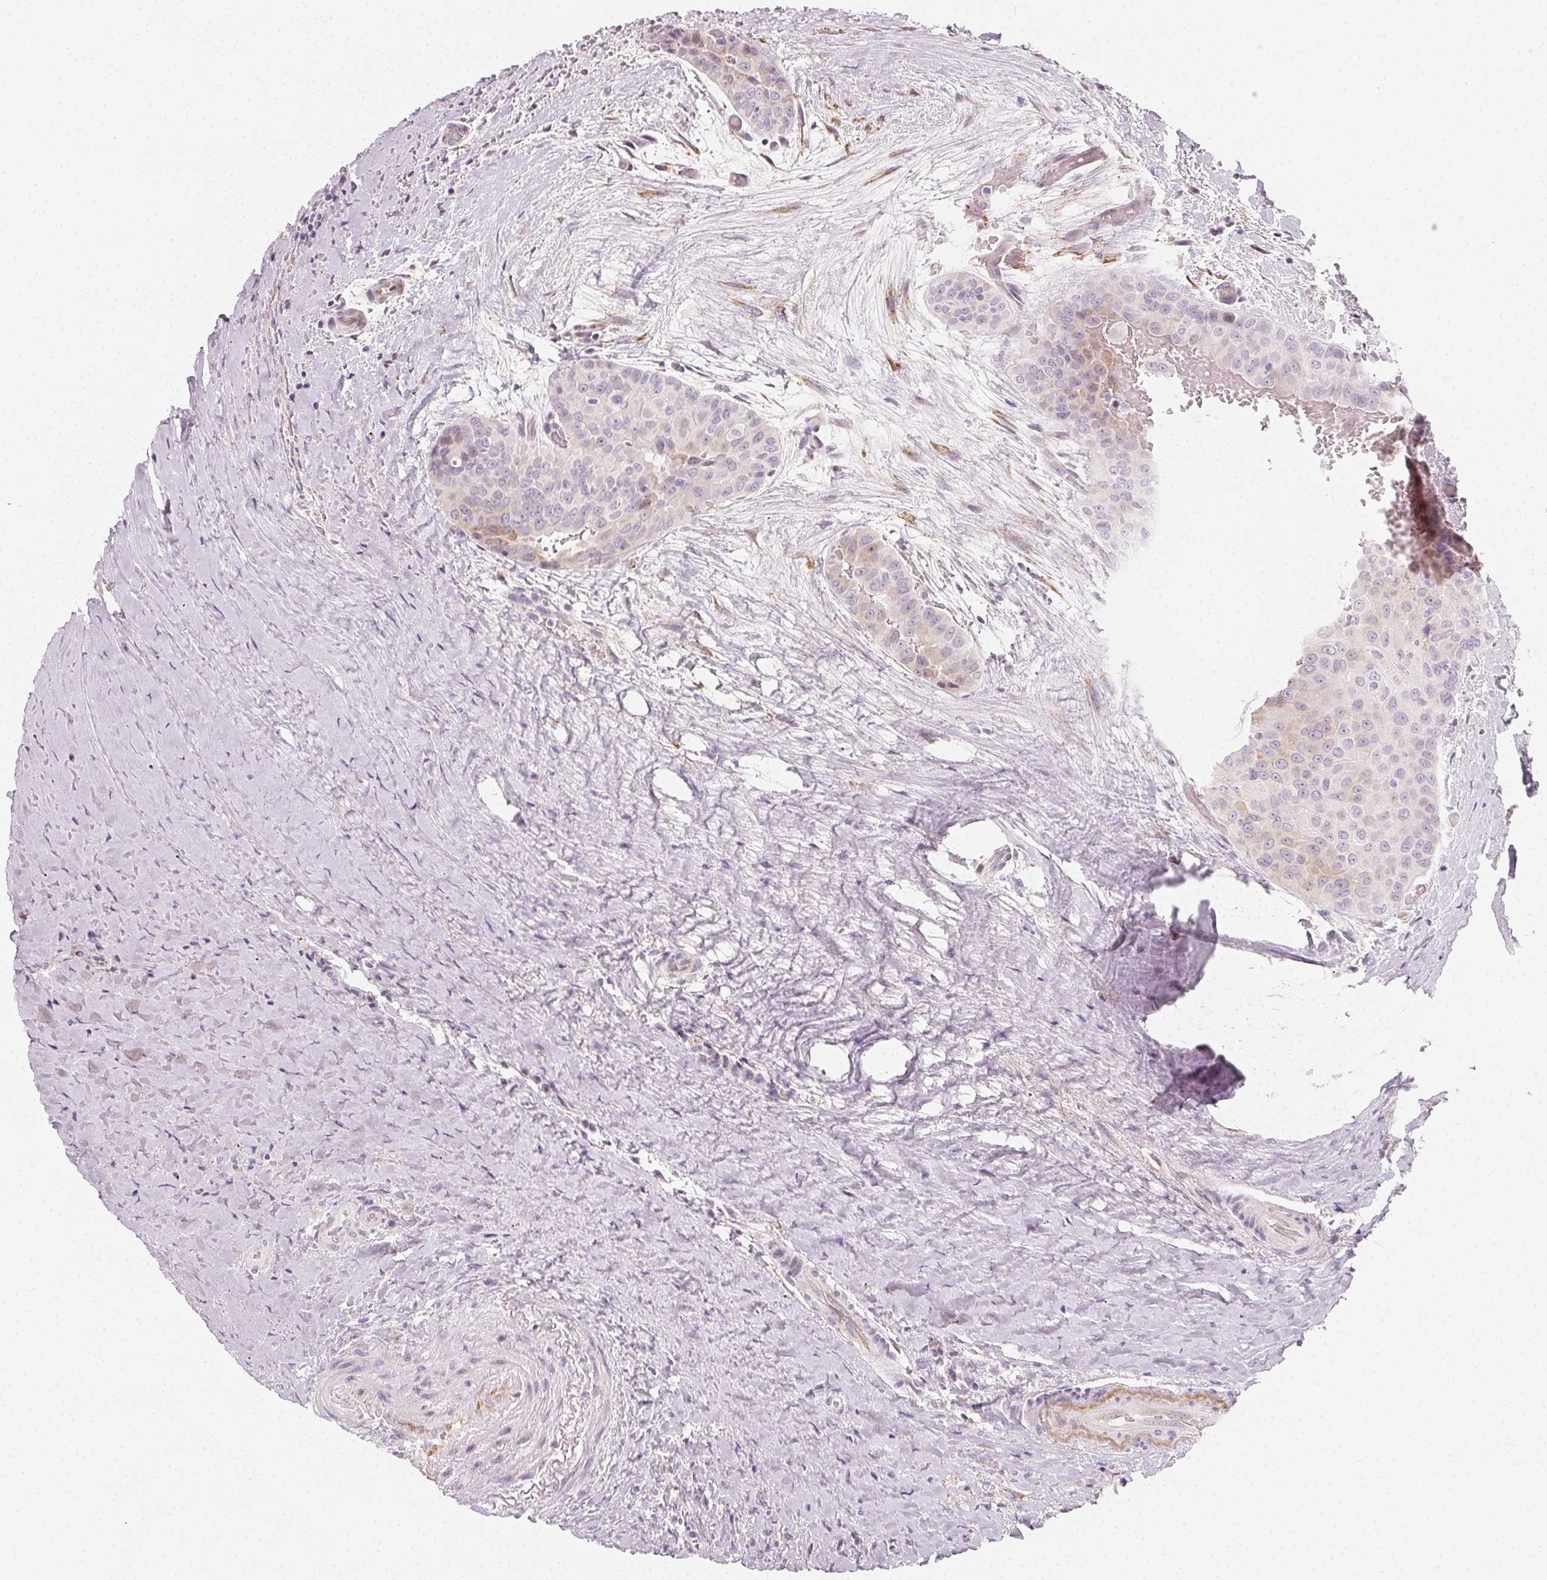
{"staining": {"intensity": "negative", "quantity": "none", "location": "none"}, "tissue": "thyroid cancer", "cell_type": "Tumor cells", "image_type": "cancer", "snomed": [{"axis": "morphology", "description": "Papillary adenocarcinoma, NOS"}, {"axis": "morphology", "description": "Papillary adenoma metastatic"}, {"axis": "topography", "description": "Thyroid gland"}], "caption": "Thyroid cancer was stained to show a protein in brown. There is no significant expression in tumor cells.", "gene": "CCDC96", "patient": {"sex": "female", "age": 50}}